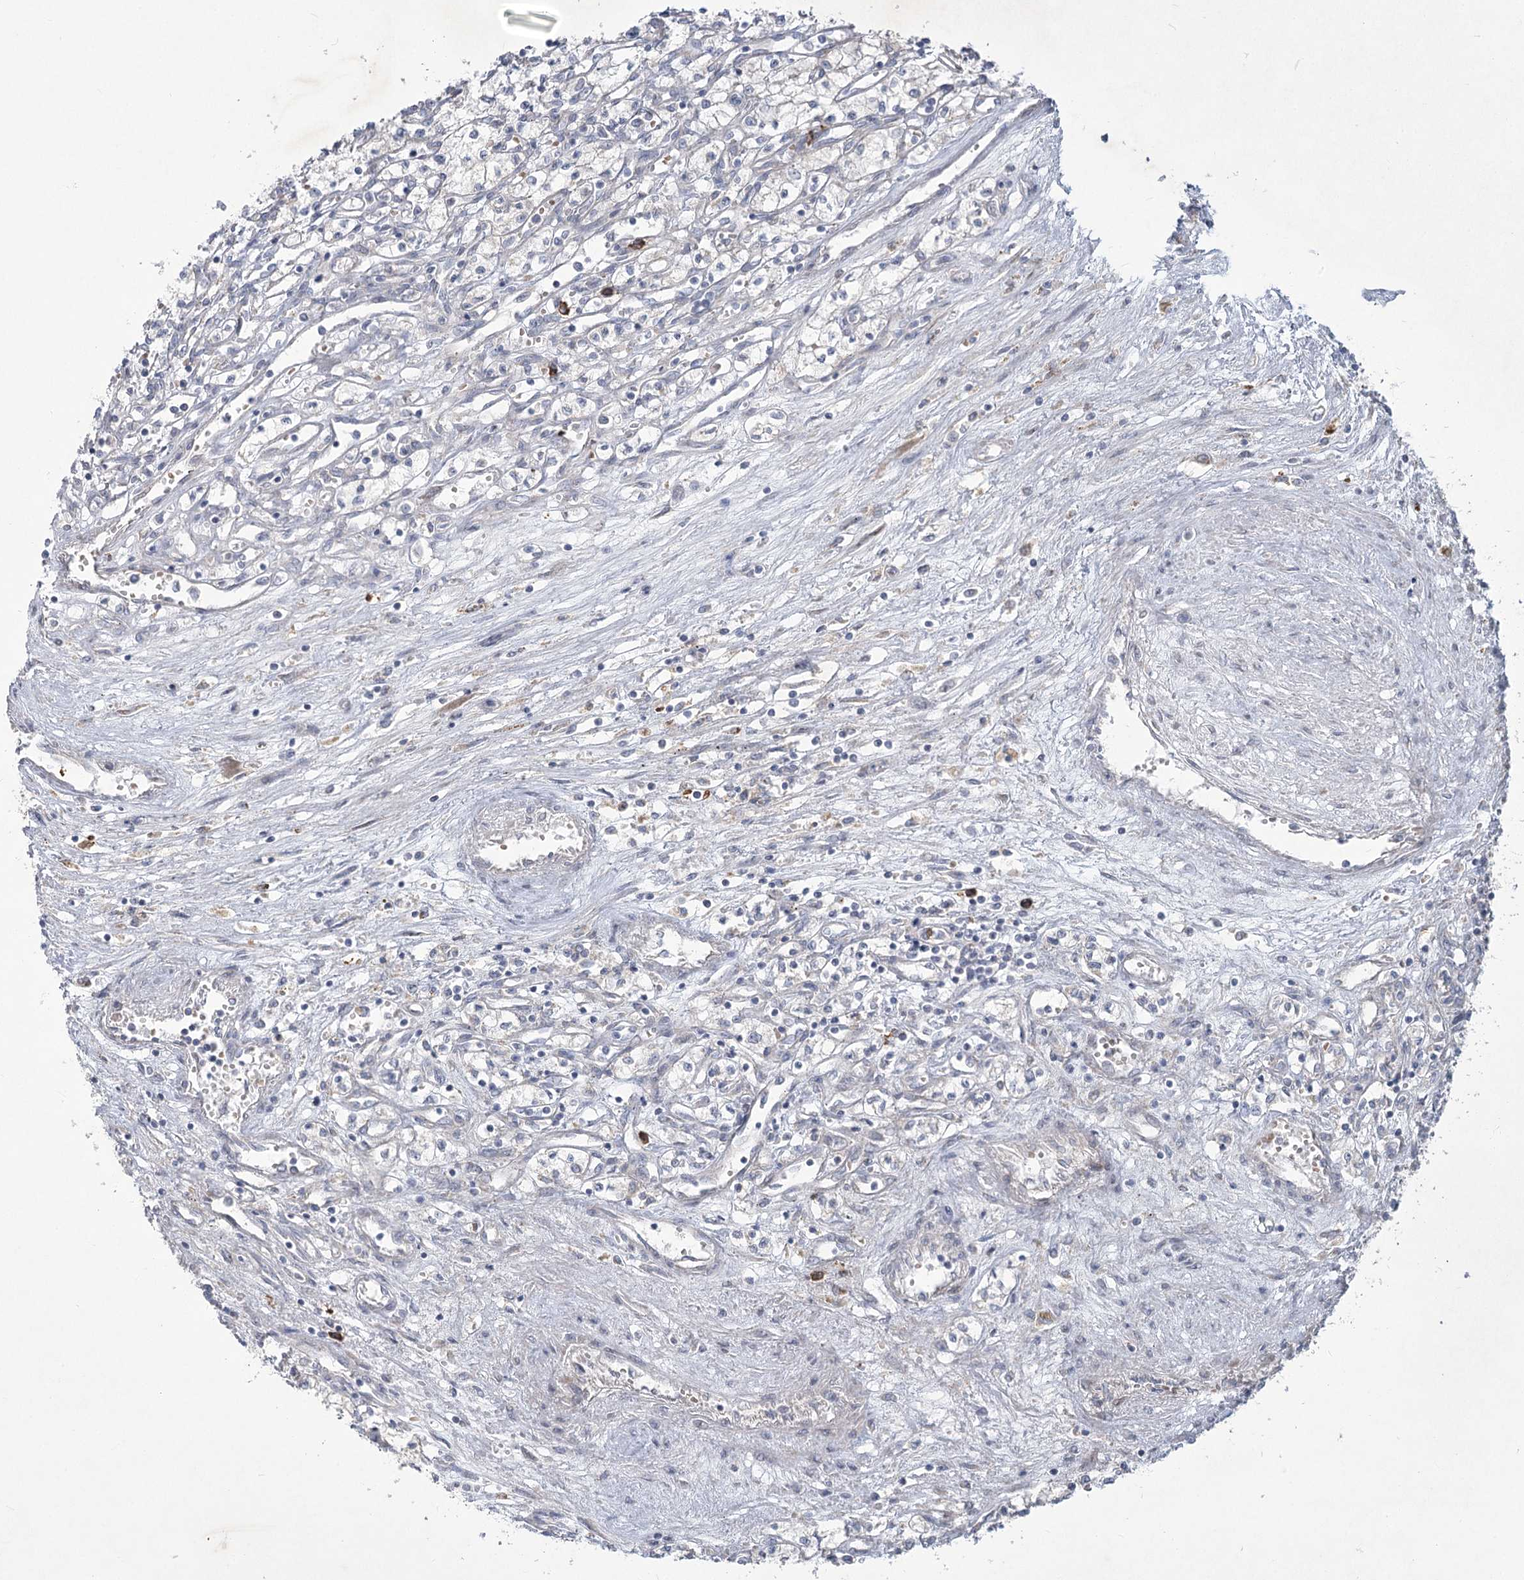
{"staining": {"intensity": "negative", "quantity": "none", "location": "none"}, "tissue": "renal cancer", "cell_type": "Tumor cells", "image_type": "cancer", "snomed": [{"axis": "morphology", "description": "Adenocarcinoma, NOS"}, {"axis": "topography", "description": "Kidney"}], "caption": "An immunohistochemistry image of renal adenocarcinoma is shown. There is no staining in tumor cells of renal adenocarcinoma.", "gene": "PLA2G12A", "patient": {"sex": "male", "age": 59}}